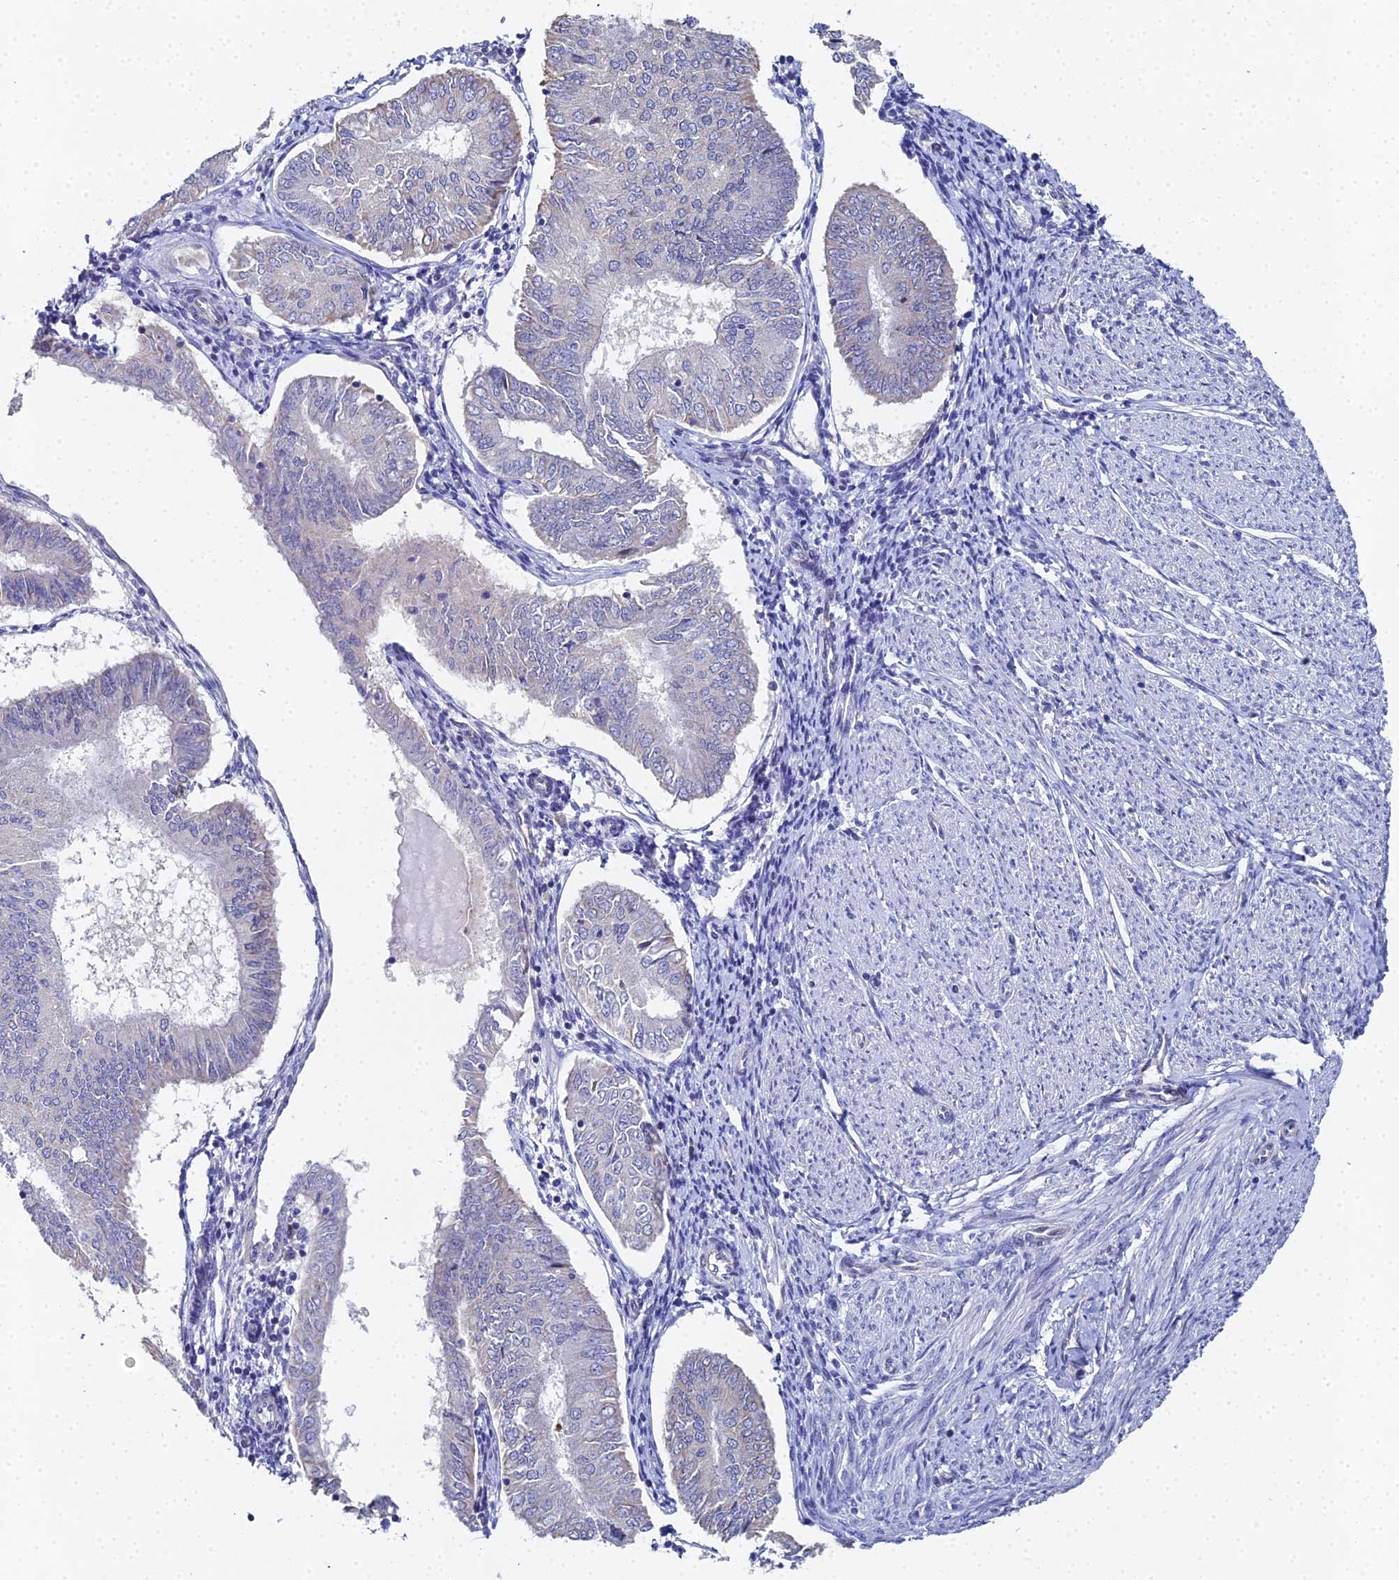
{"staining": {"intensity": "negative", "quantity": "none", "location": "none"}, "tissue": "endometrial cancer", "cell_type": "Tumor cells", "image_type": "cancer", "snomed": [{"axis": "morphology", "description": "Adenocarcinoma, NOS"}, {"axis": "topography", "description": "Endometrium"}], "caption": "This micrograph is of adenocarcinoma (endometrial) stained with IHC to label a protein in brown with the nuclei are counter-stained blue. There is no positivity in tumor cells.", "gene": "ENSG00000268674", "patient": {"sex": "female", "age": 58}}